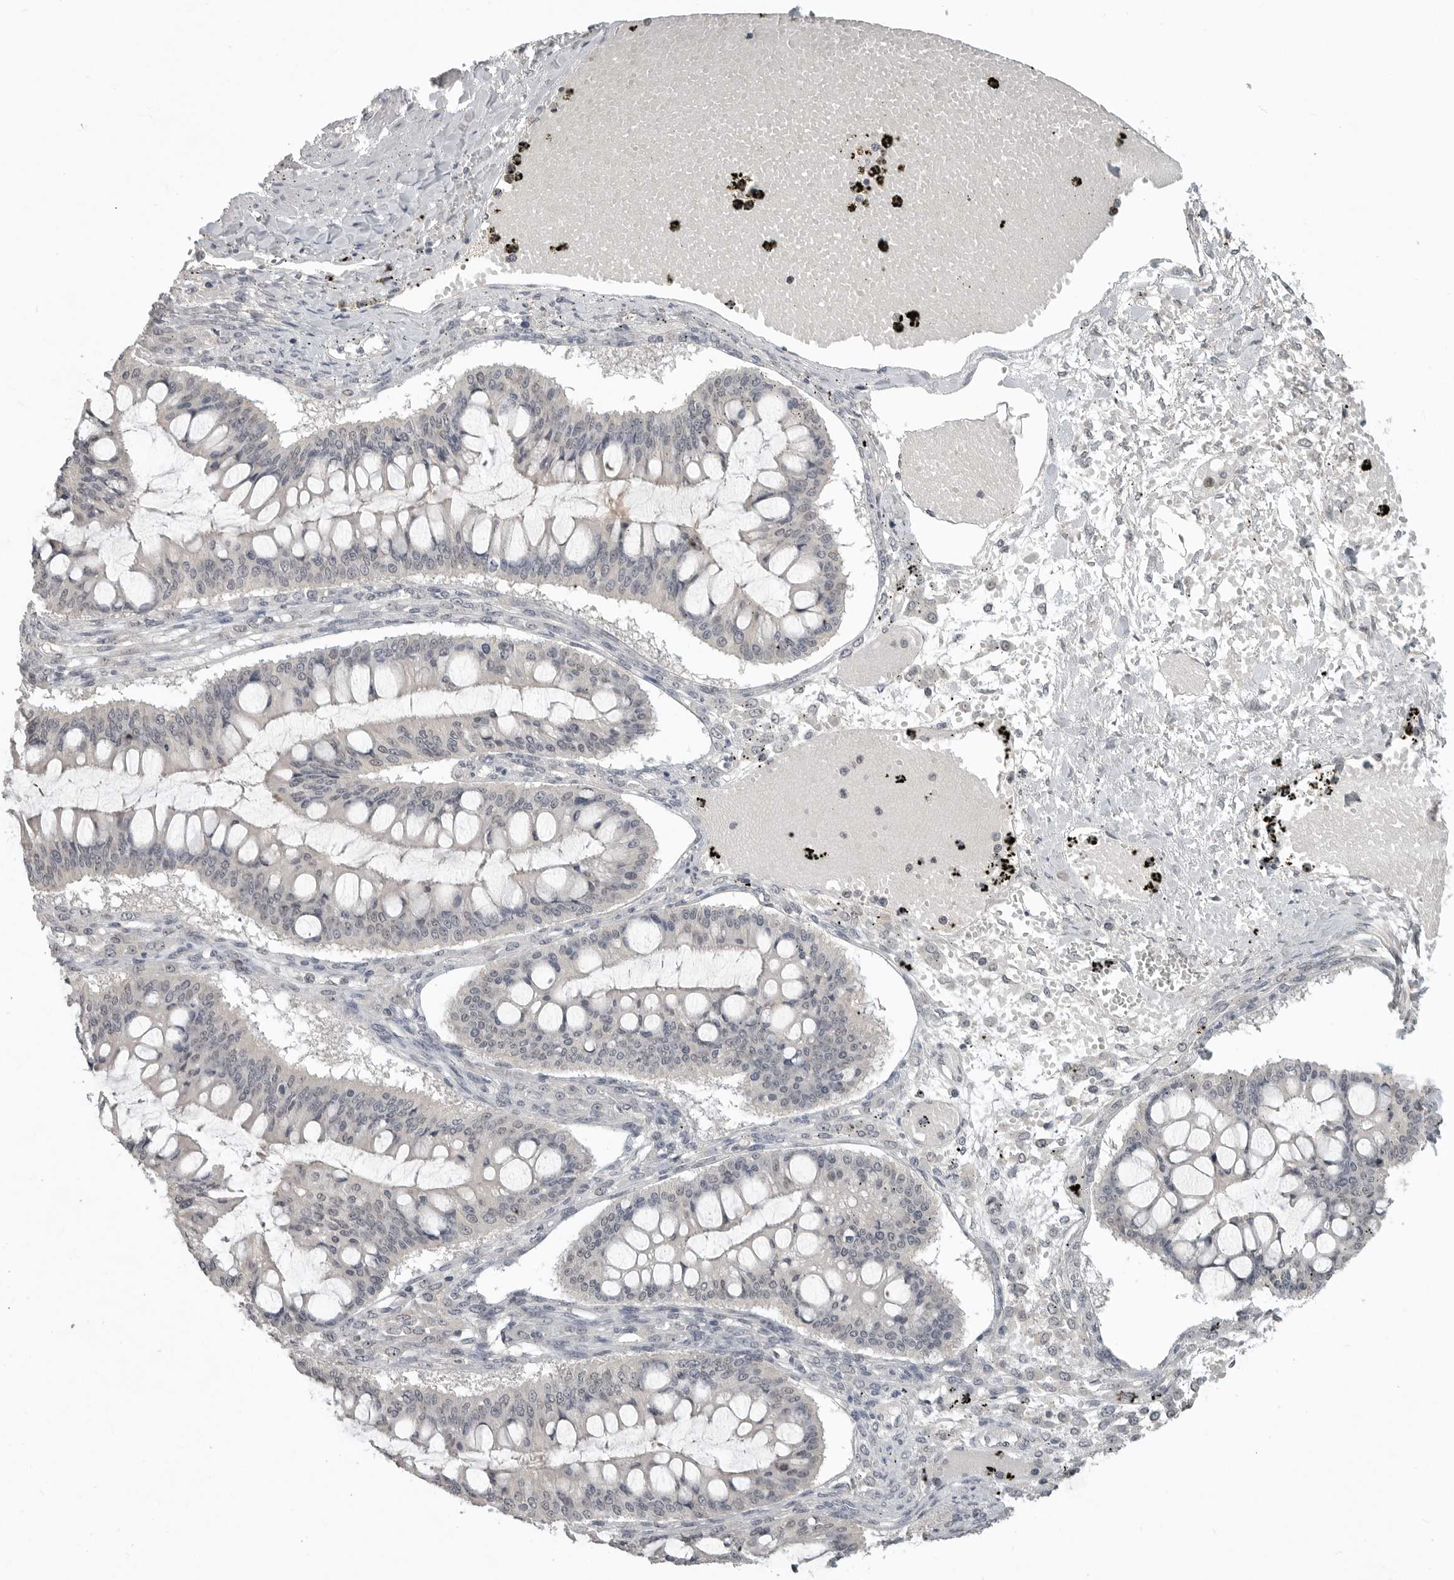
{"staining": {"intensity": "negative", "quantity": "none", "location": "none"}, "tissue": "ovarian cancer", "cell_type": "Tumor cells", "image_type": "cancer", "snomed": [{"axis": "morphology", "description": "Cystadenocarcinoma, mucinous, NOS"}, {"axis": "topography", "description": "Ovary"}], "caption": "Tumor cells show no significant staining in ovarian cancer (mucinous cystadenocarcinoma). The staining was performed using DAB (3,3'-diaminobenzidine) to visualize the protein expression in brown, while the nuclei were stained in blue with hematoxylin (Magnification: 20x).", "gene": "FOXP3", "patient": {"sex": "female", "age": 73}}